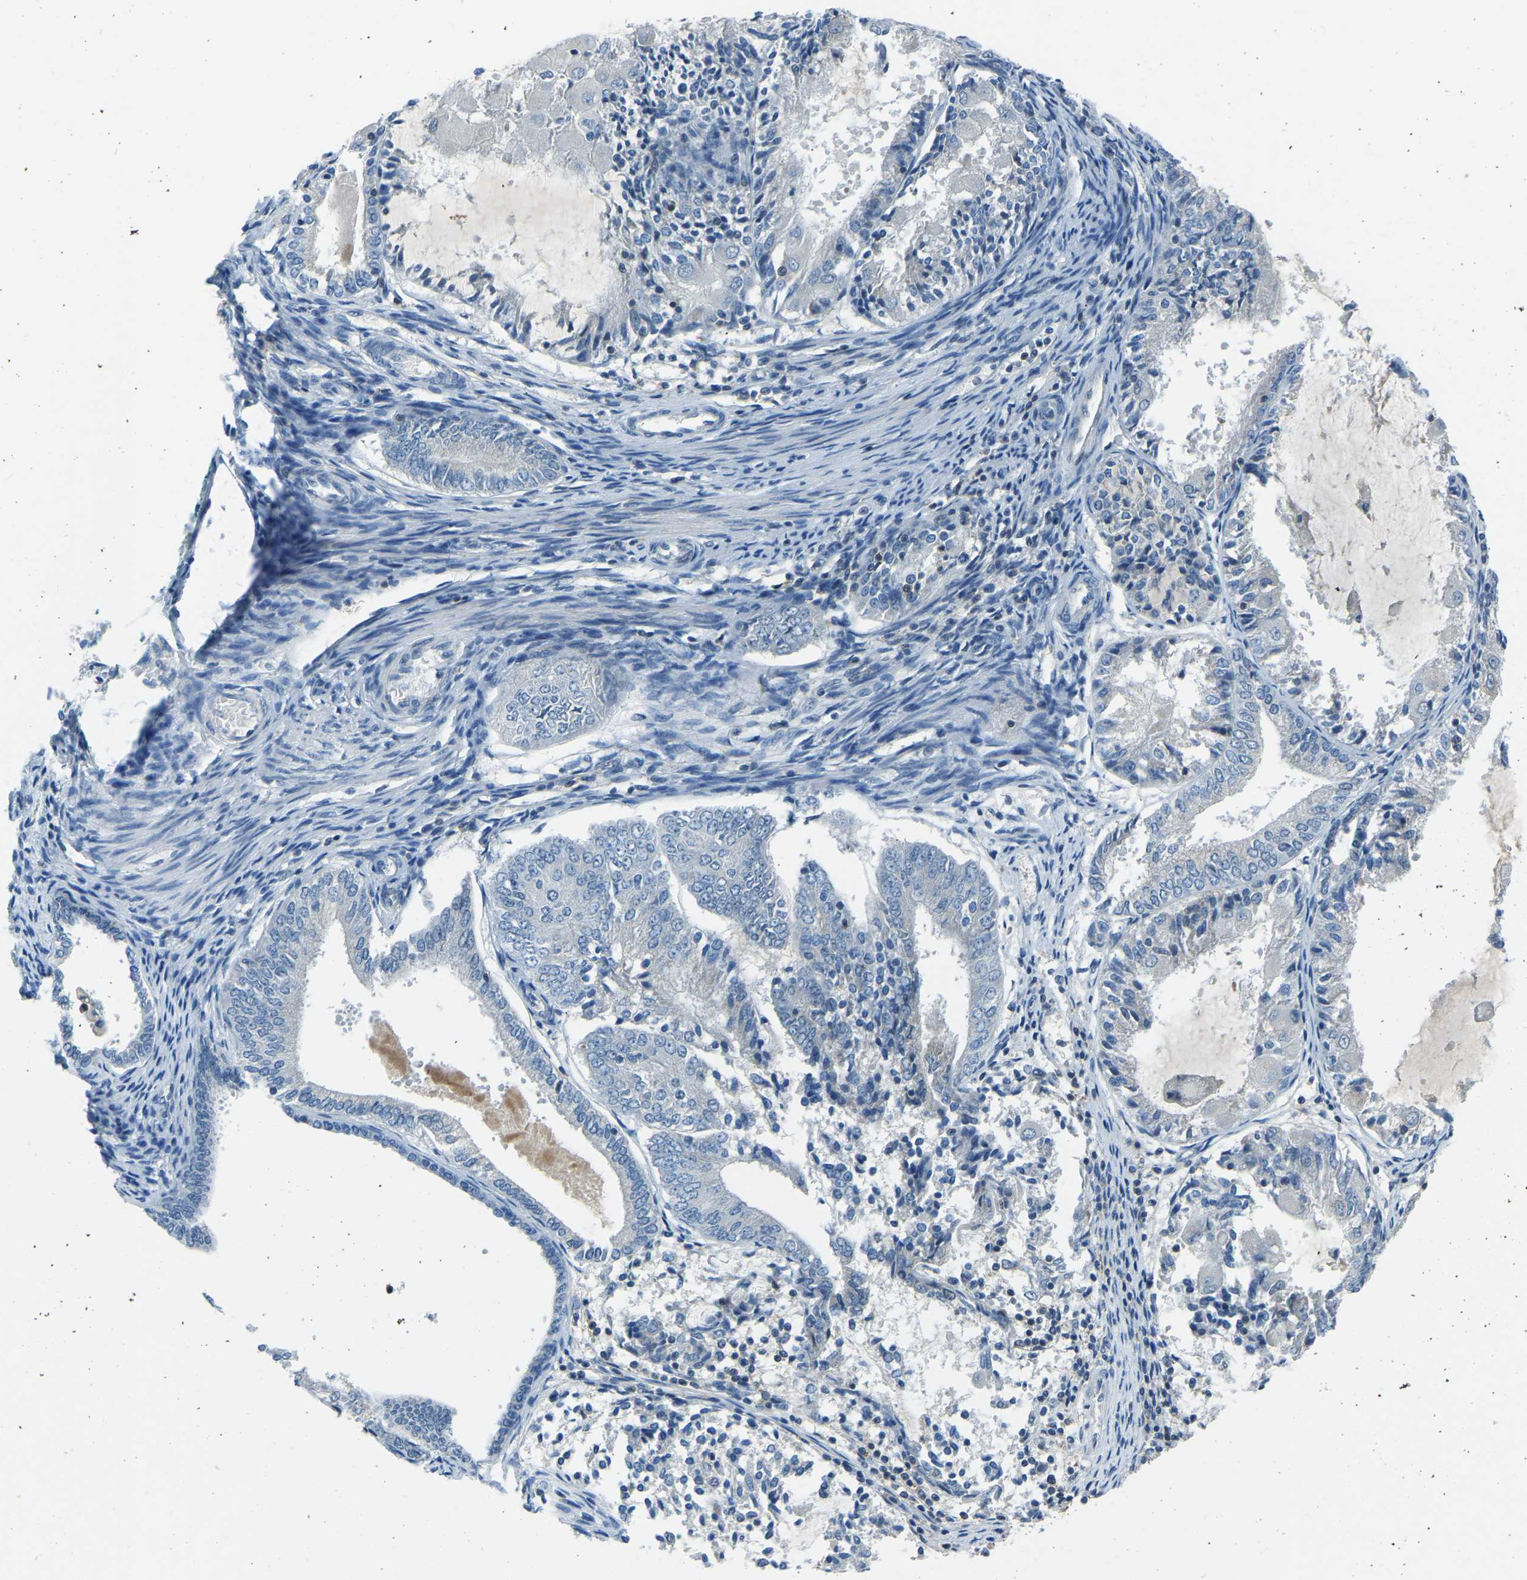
{"staining": {"intensity": "negative", "quantity": "none", "location": "none"}, "tissue": "endometrial cancer", "cell_type": "Tumor cells", "image_type": "cancer", "snomed": [{"axis": "morphology", "description": "Adenocarcinoma, NOS"}, {"axis": "topography", "description": "Endometrium"}], "caption": "High magnification brightfield microscopy of endometrial adenocarcinoma stained with DAB (3,3'-diaminobenzidine) (brown) and counterstained with hematoxylin (blue): tumor cells show no significant positivity.", "gene": "XIRP1", "patient": {"sex": "female", "age": 81}}